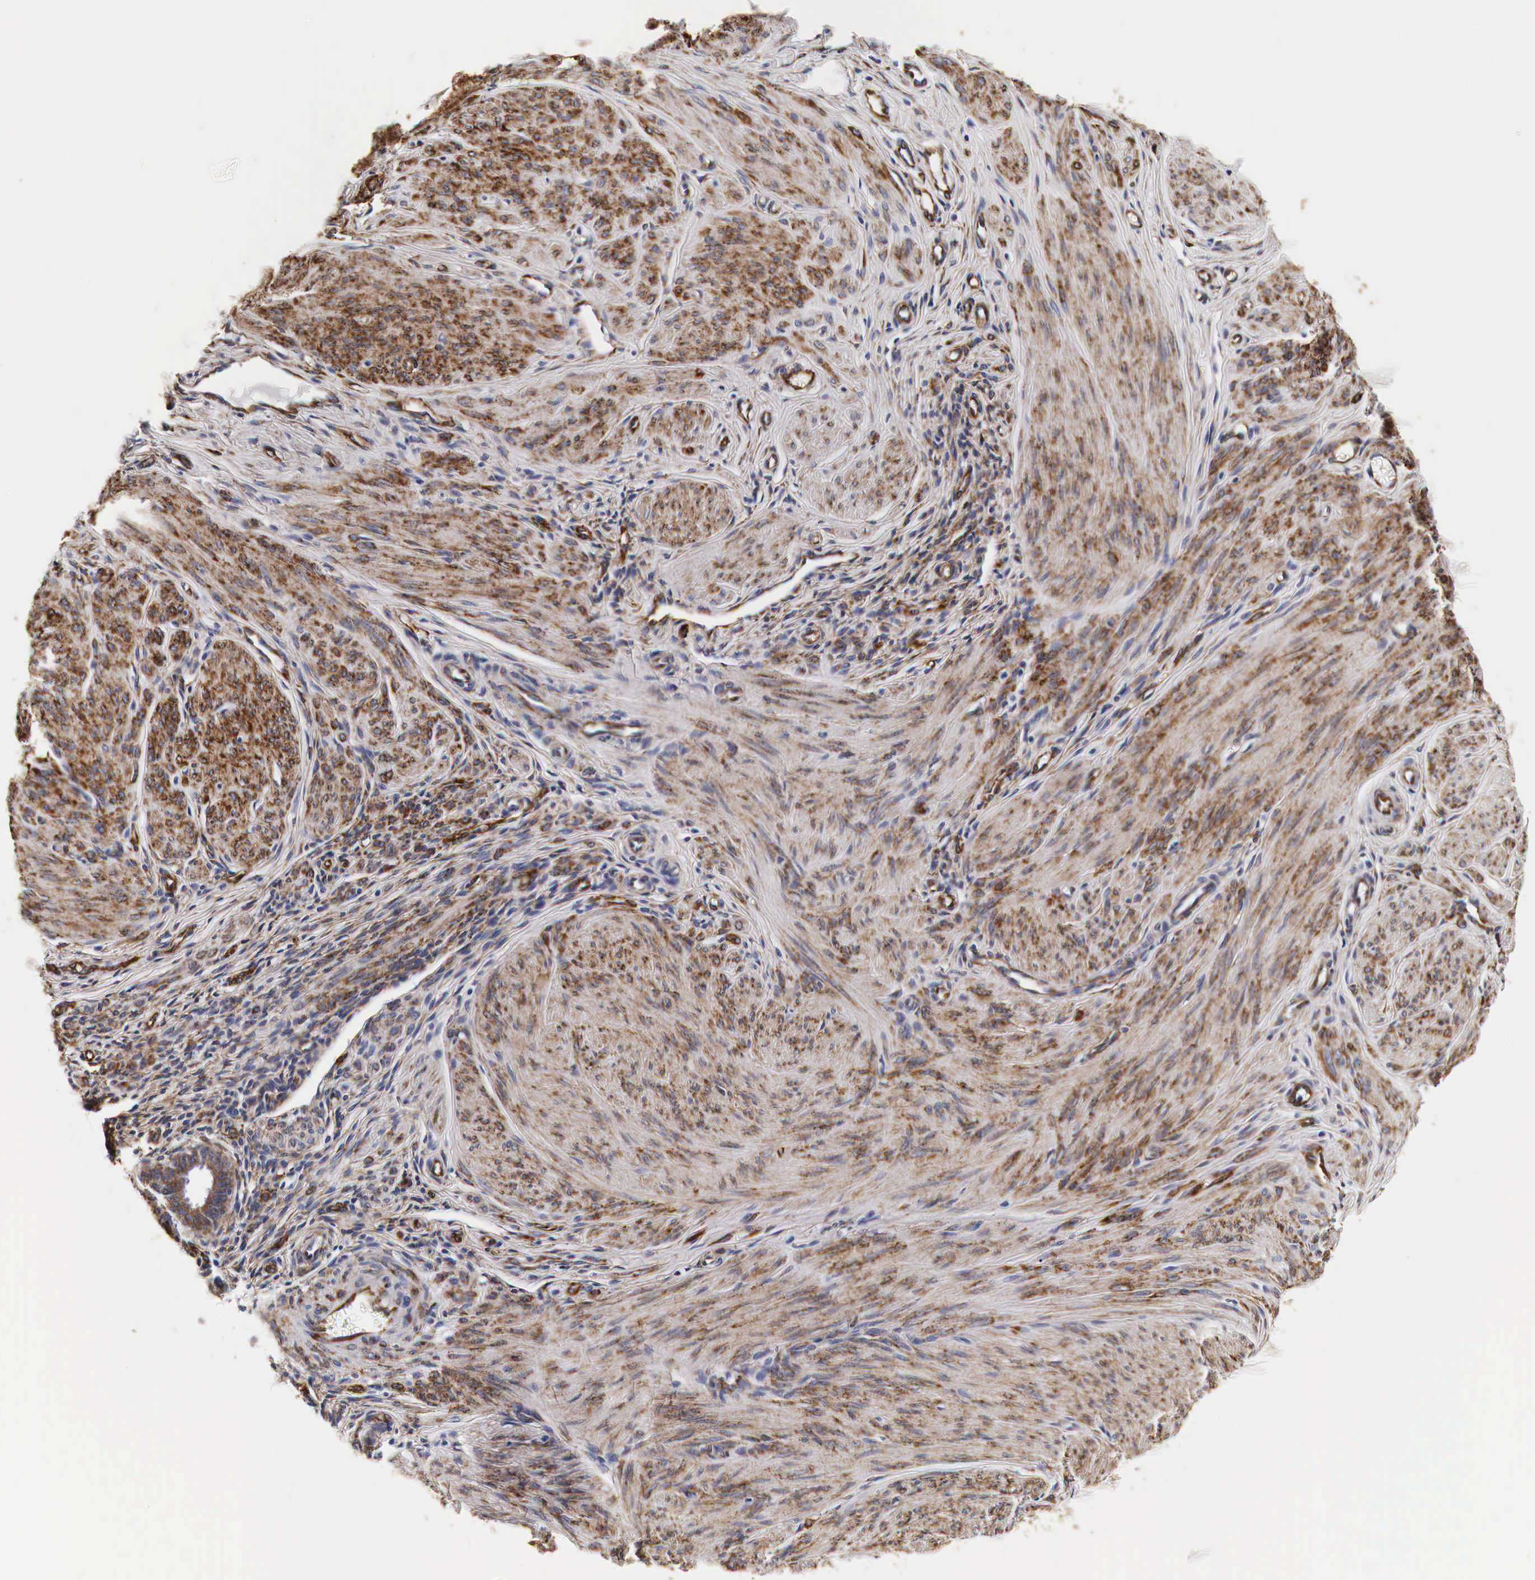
{"staining": {"intensity": "strong", "quantity": ">75%", "location": "cytoplasmic/membranous"}, "tissue": "smooth muscle", "cell_type": "Smooth muscle cells", "image_type": "normal", "snomed": [{"axis": "morphology", "description": "Normal tissue, NOS"}, {"axis": "topography", "description": "Uterus"}], "caption": "IHC photomicrograph of unremarkable smooth muscle: smooth muscle stained using IHC demonstrates high levels of strong protein expression localized specifically in the cytoplasmic/membranous of smooth muscle cells, appearing as a cytoplasmic/membranous brown color.", "gene": "CKAP4", "patient": {"sex": "female", "age": 45}}